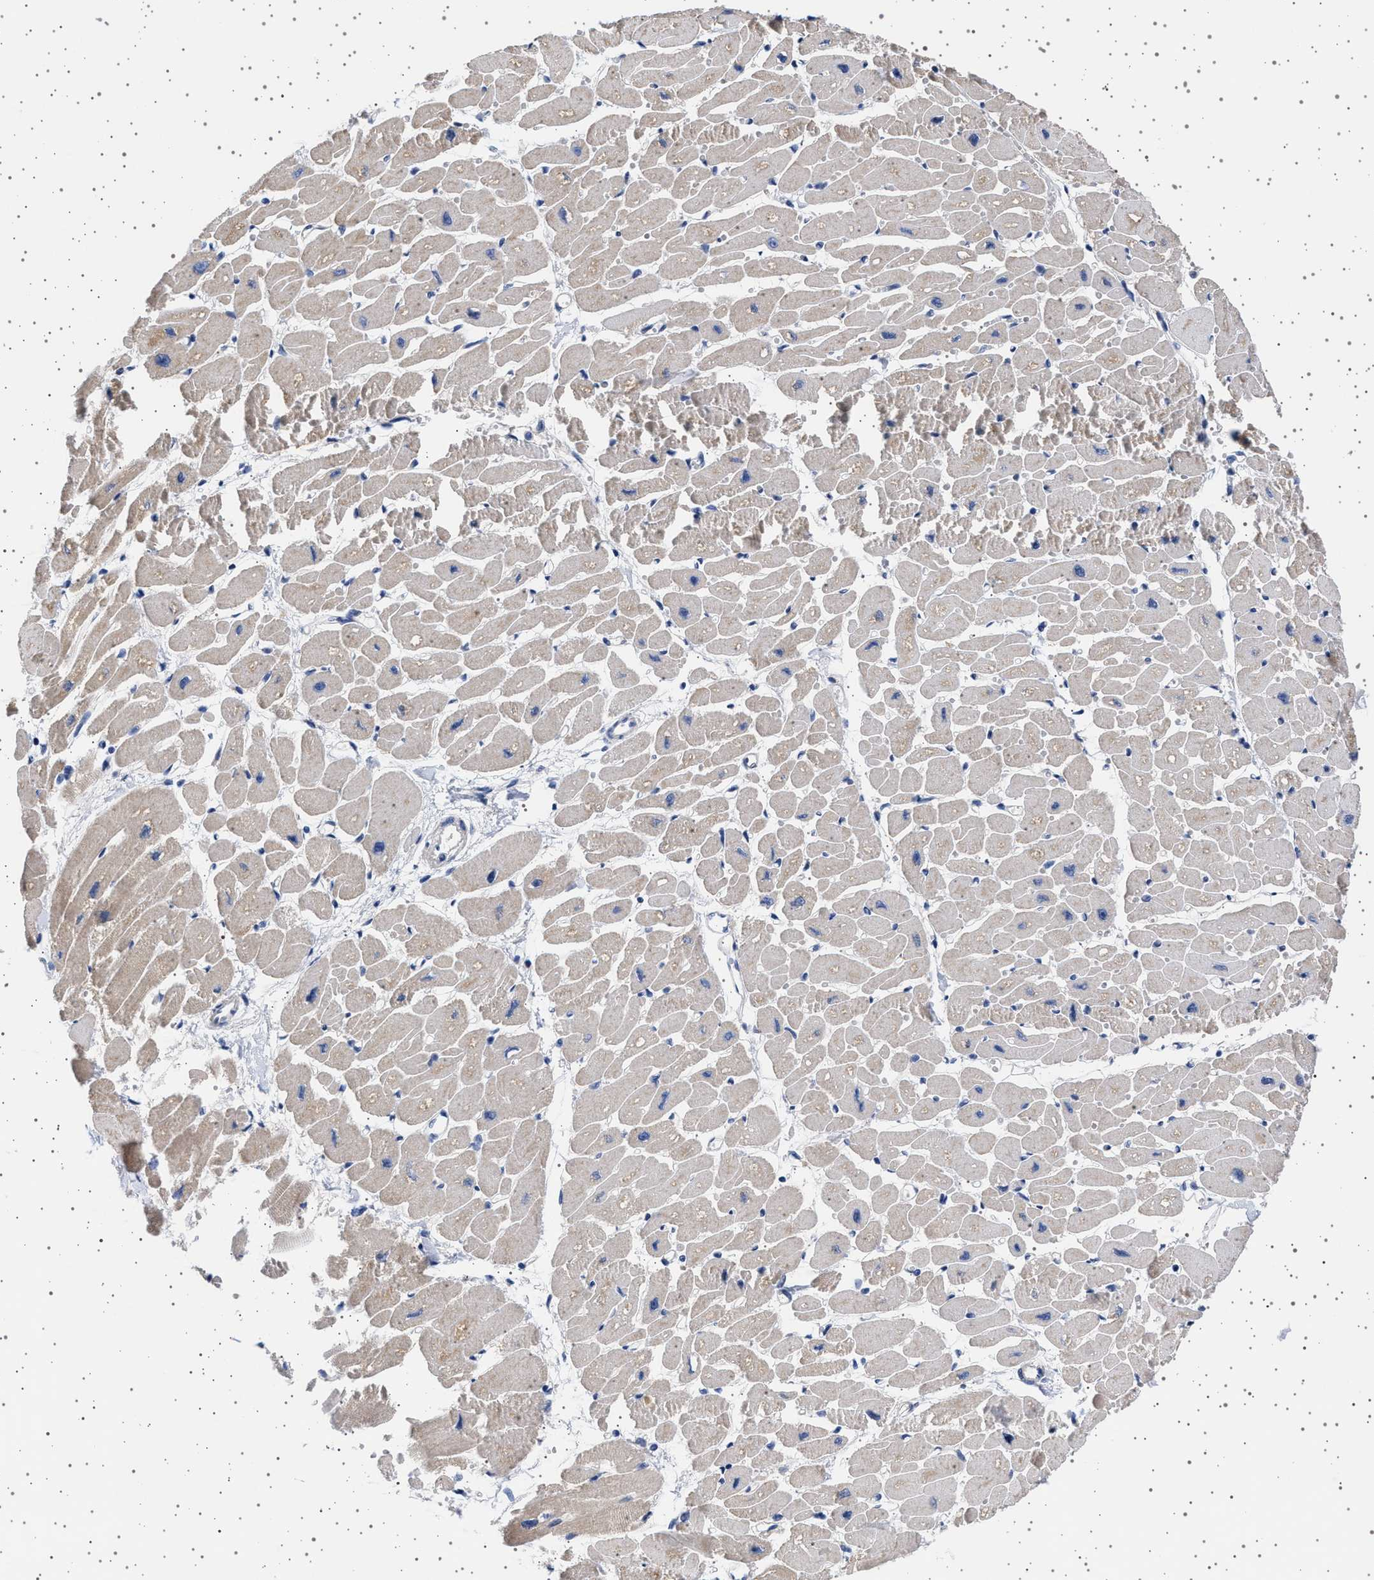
{"staining": {"intensity": "weak", "quantity": "25%-75%", "location": "cytoplasmic/membranous"}, "tissue": "heart muscle", "cell_type": "Cardiomyocytes", "image_type": "normal", "snomed": [{"axis": "morphology", "description": "Normal tissue, NOS"}, {"axis": "topography", "description": "Heart"}], "caption": "Weak cytoplasmic/membranous expression is present in about 25%-75% of cardiomyocytes in normal heart muscle. (Stains: DAB (3,3'-diaminobenzidine) in brown, nuclei in blue, Microscopy: brightfield microscopy at high magnification).", "gene": "TRMT10B", "patient": {"sex": "female", "age": 54}}